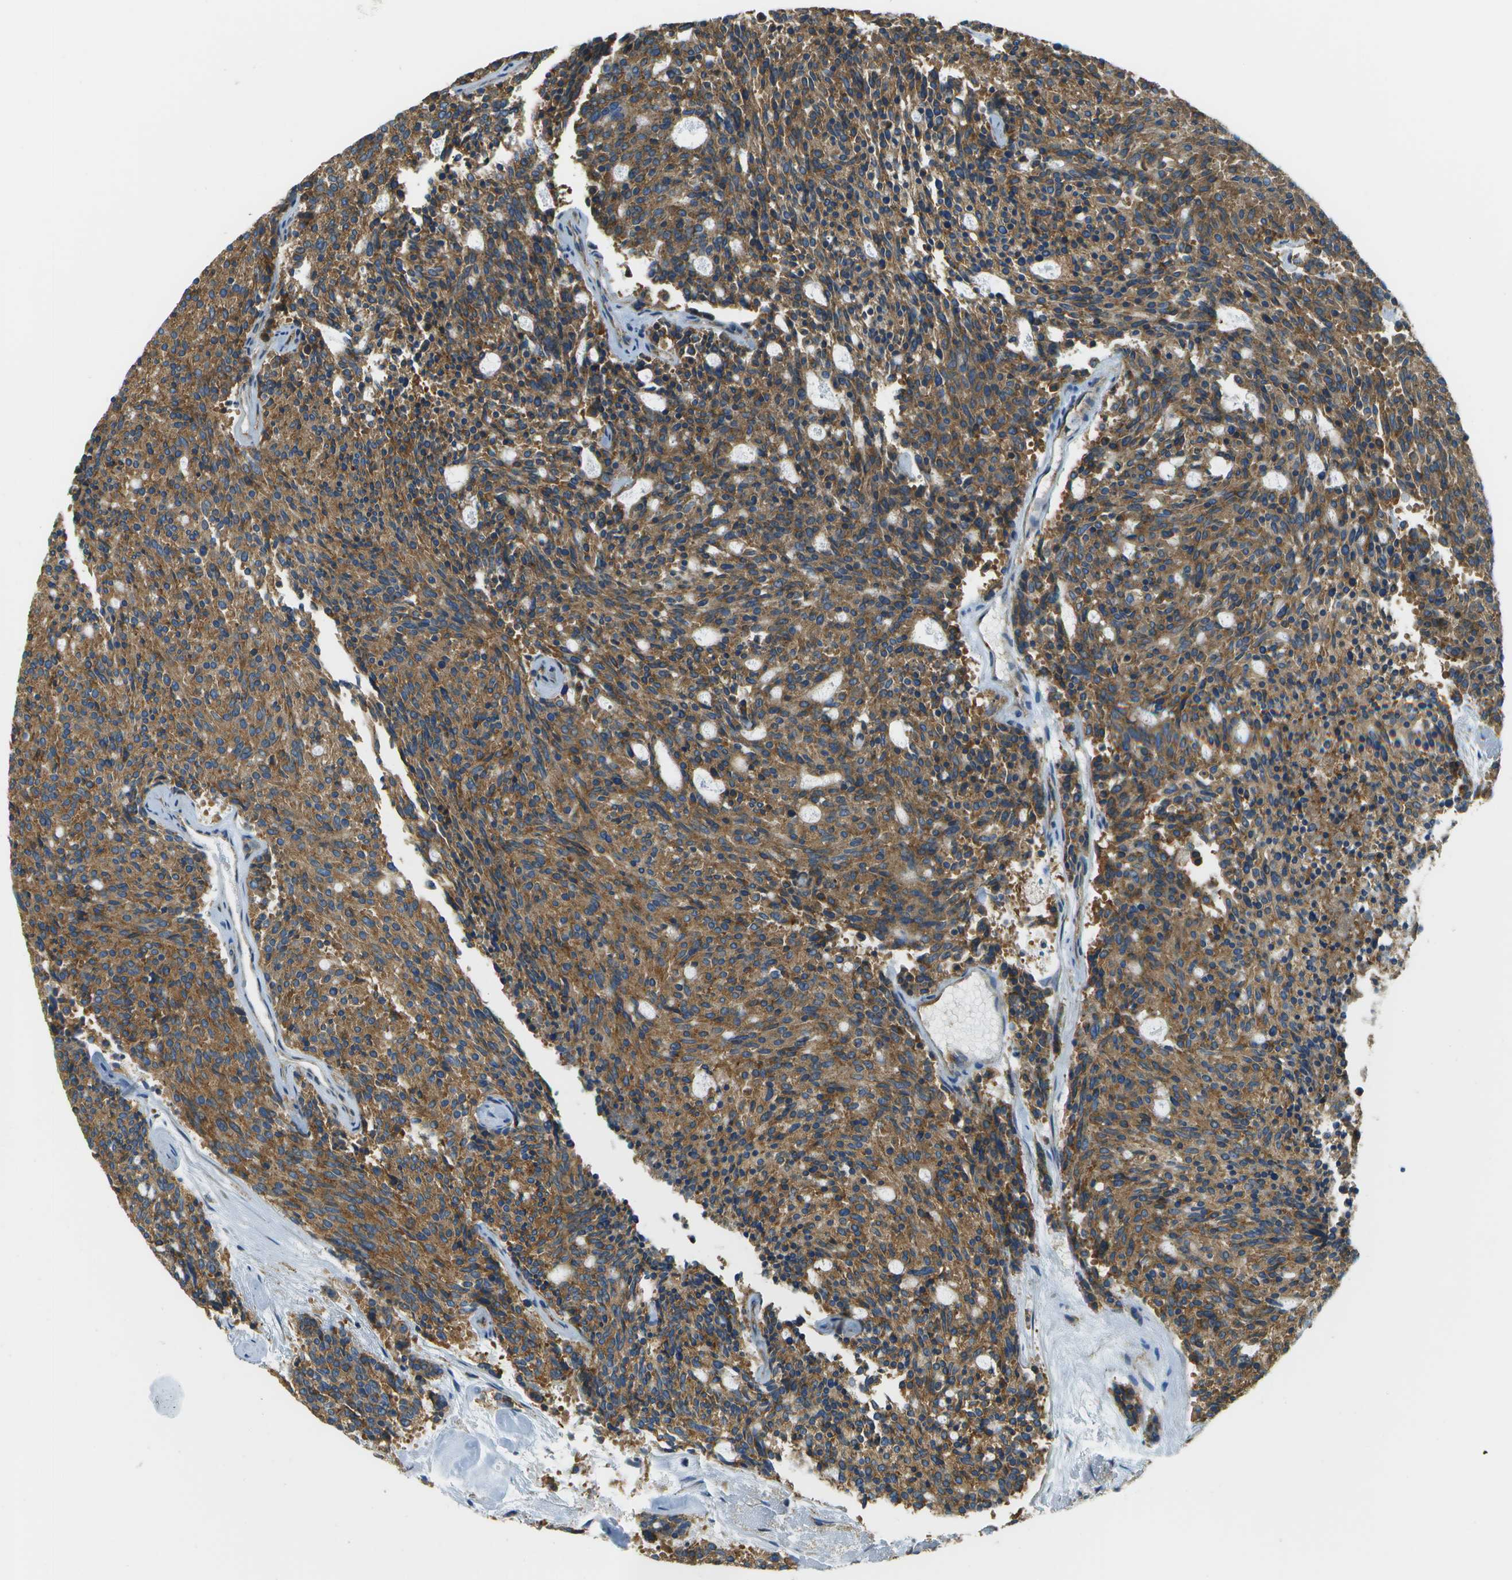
{"staining": {"intensity": "strong", "quantity": ">75%", "location": "cytoplasmic/membranous"}, "tissue": "carcinoid", "cell_type": "Tumor cells", "image_type": "cancer", "snomed": [{"axis": "morphology", "description": "Carcinoid, malignant, NOS"}, {"axis": "topography", "description": "Pancreas"}], "caption": "About >75% of tumor cells in human malignant carcinoid display strong cytoplasmic/membranous protein expression as visualized by brown immunohistochemical staining.", "gene": "CLTC", "patient": {"sex": "female", "age": 54}}